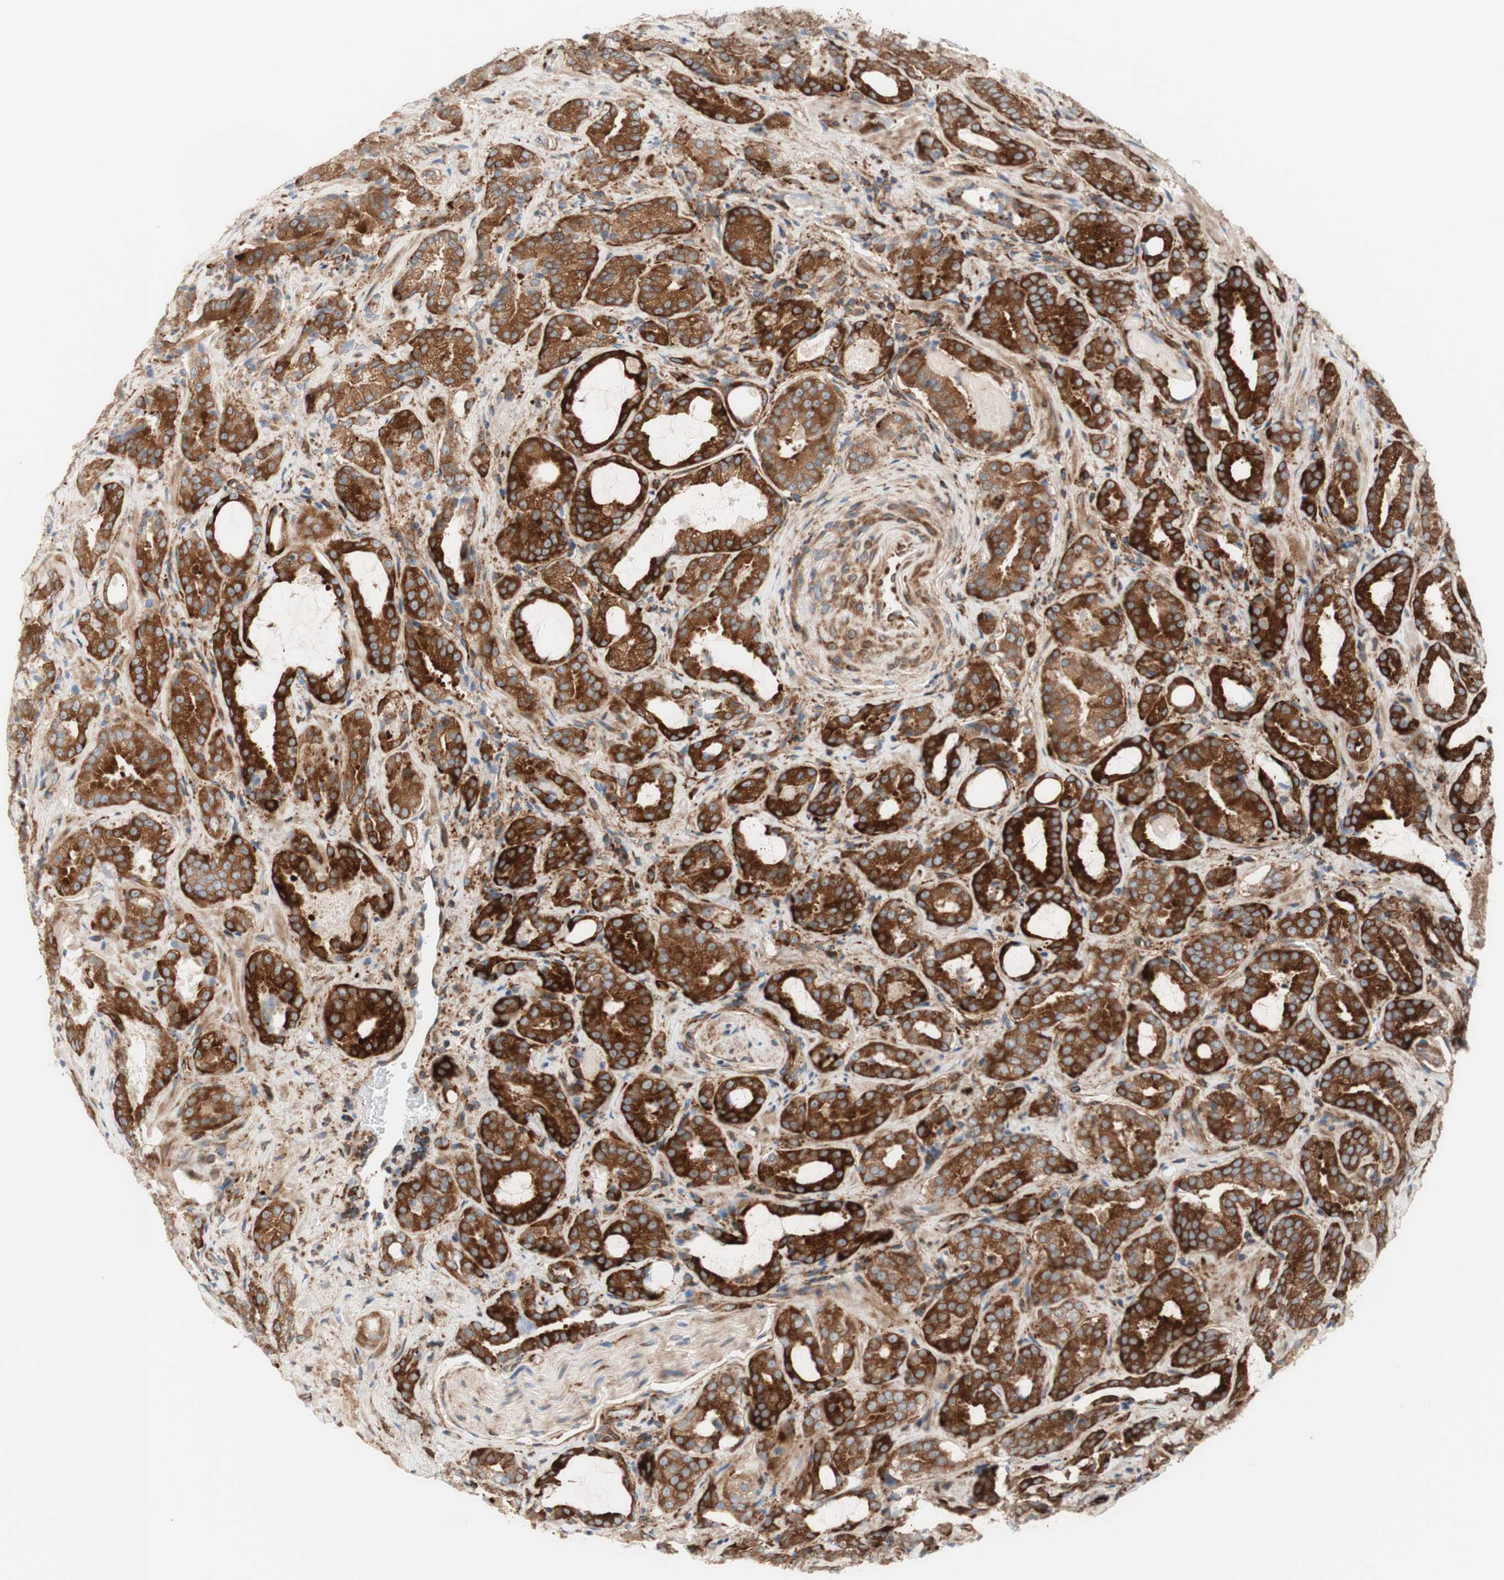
{"staining": {"intensity": "strong", "quantity": ">75%", "location": "cytoplasmic/membranous"}, "tissue": "prostate cancer", "cell_type": "Tumor cells", "image_type": "cancer", "snomed": [{"axis": "morphology", "description": "Adenocarcinoma, Low grade"}, {"axis": "topography", "description": "Prostate"}], "caption": "IHC of prostate cancer displays high levels of strong cytoplasmic/membranous positivity in about >75% of tumor cells.", "gene": "CCN4", "patient": {"sex": "male", "age": 60}}